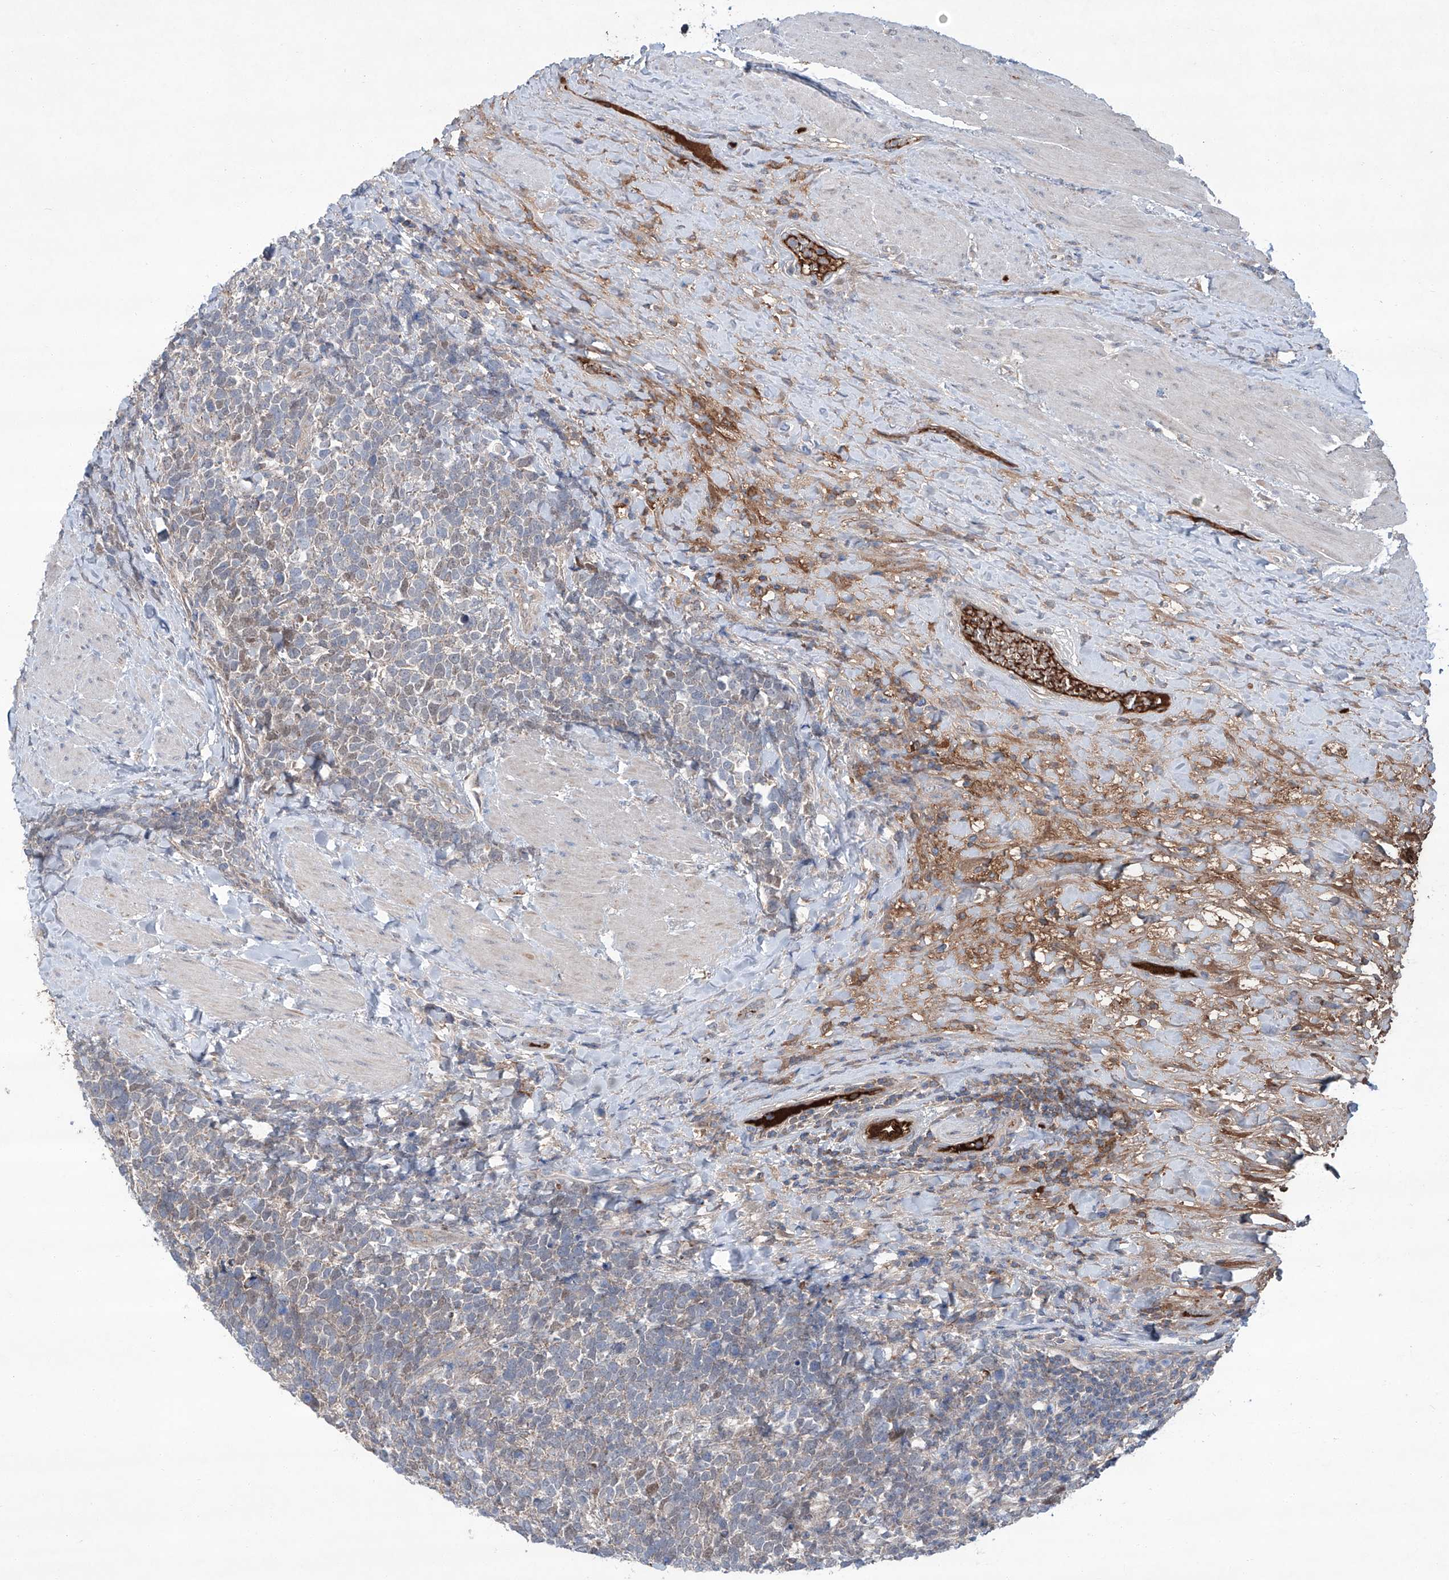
{"staining": {"intensity": "weak", "quantity": "25%-75%", "location": "cytoplasmic/membranous"}, "tissue": "urothelial cancer", "cell_type": "Tumor cells", "image_type": "cancer", "snomed": [{"axis": "morphology", "description": "Urothelial carcinoma, High grade"}, {"axis": "topography", "description": "Urinary bladder"}], "caption": "High-grade urothelial carcinoma tissue shows weak cytoplasmic/membranous staining in approximately 25%-75% of tumor cells", "gene": "SIX4", "patient": {"sex": "female", "age": 82}}